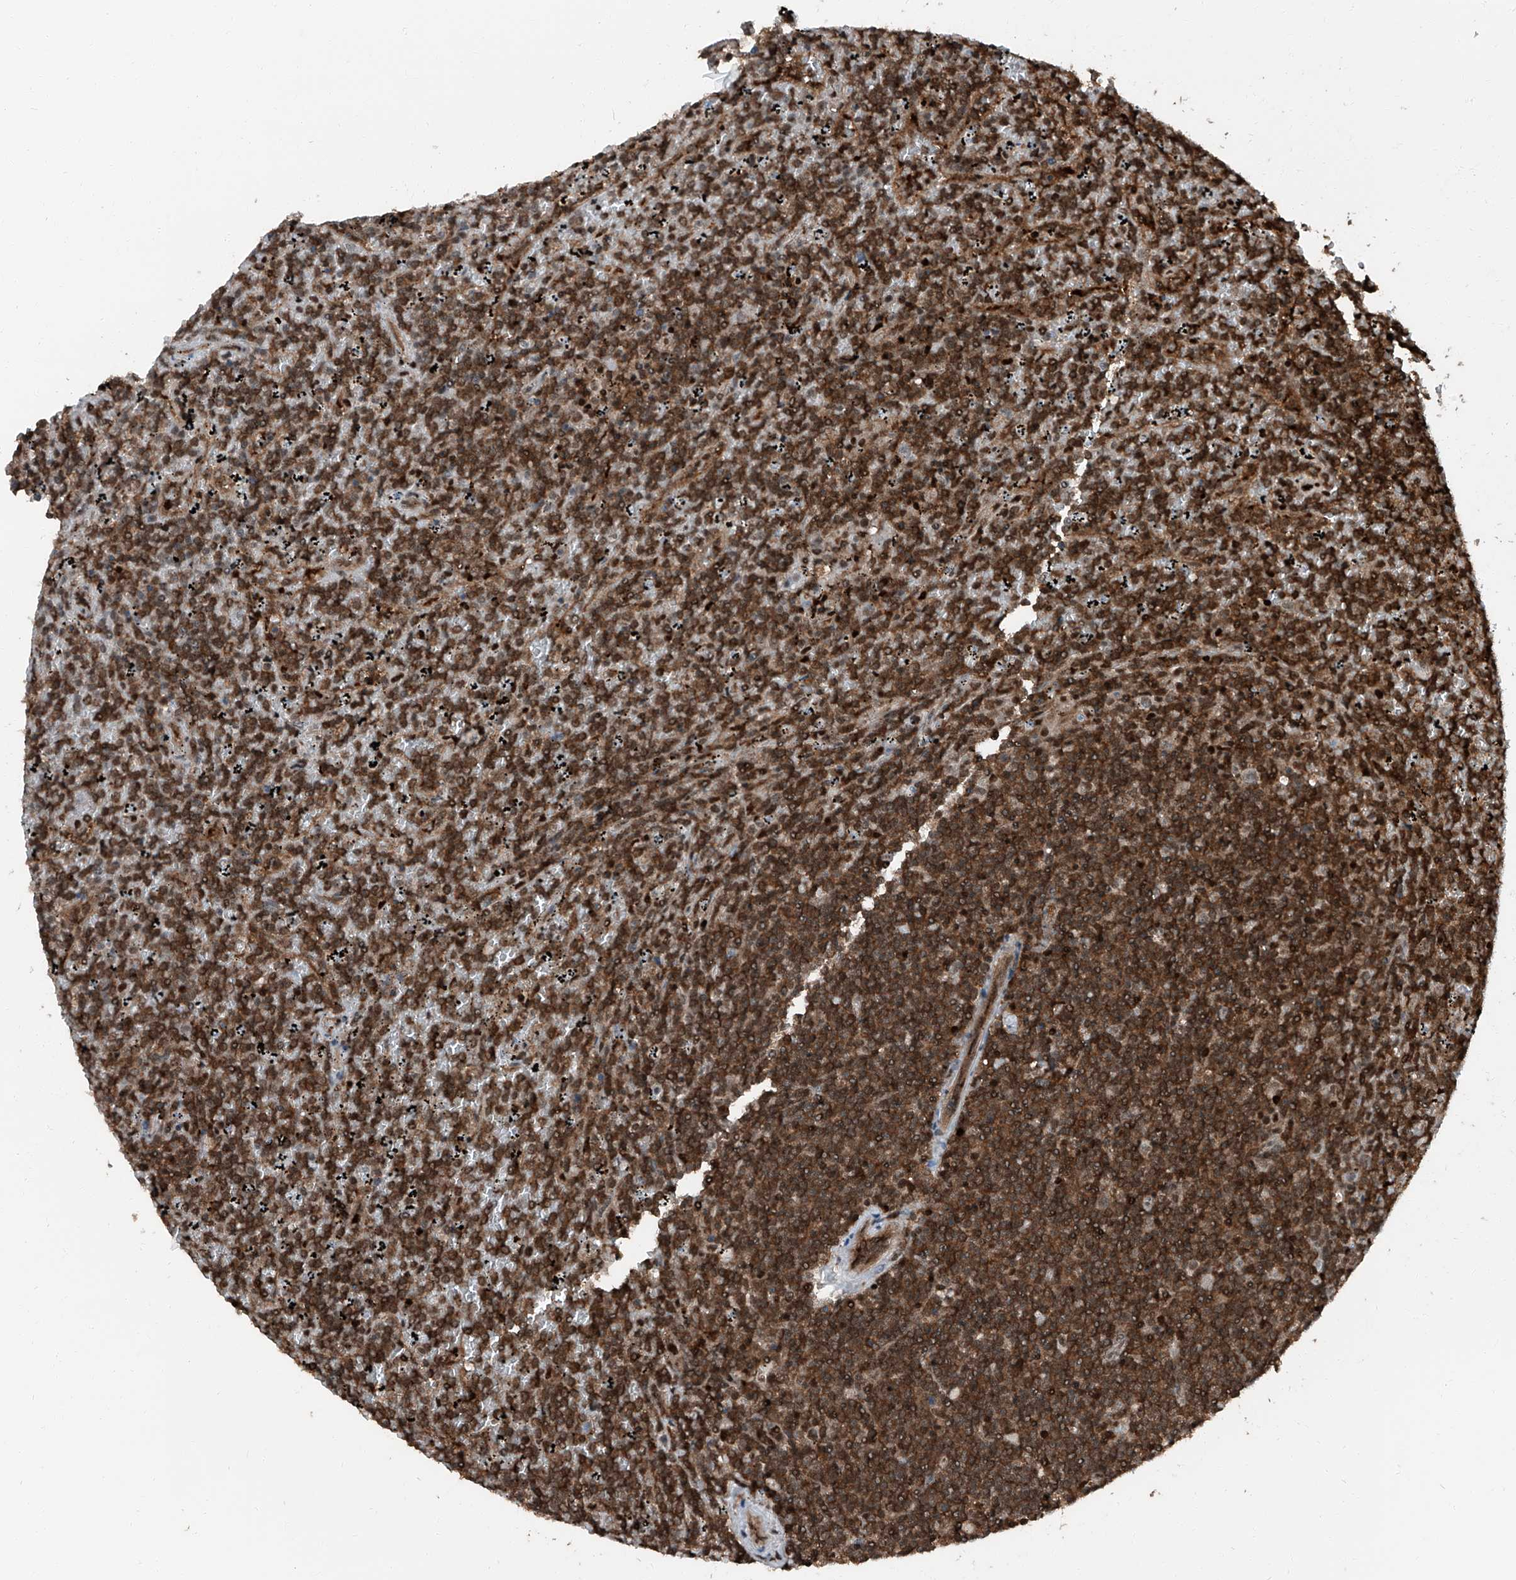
{"staining": {"intensity": "strong", "quantity": ">75%", "location": "cytoplasmic/membranous"}, "tissue": "lymphoma", "cell_type": "Tumor cells", "image_type": "cancer", "snomed": [{"axis": "morphology", "description": "Malignant lymphoma, non-Hodgkin's type, Low grade"}, {"axis": "topography", "description": "Spleen"}], "caption": "Malignant lymphoma, non-Hodgkin's type (low-grade) tissue reveals strong cytoplasmic/membranous positivity in approximately >75% of tumor cells", "gene": "PSMB10", "patient": {"sex": "female", "age": 19}}